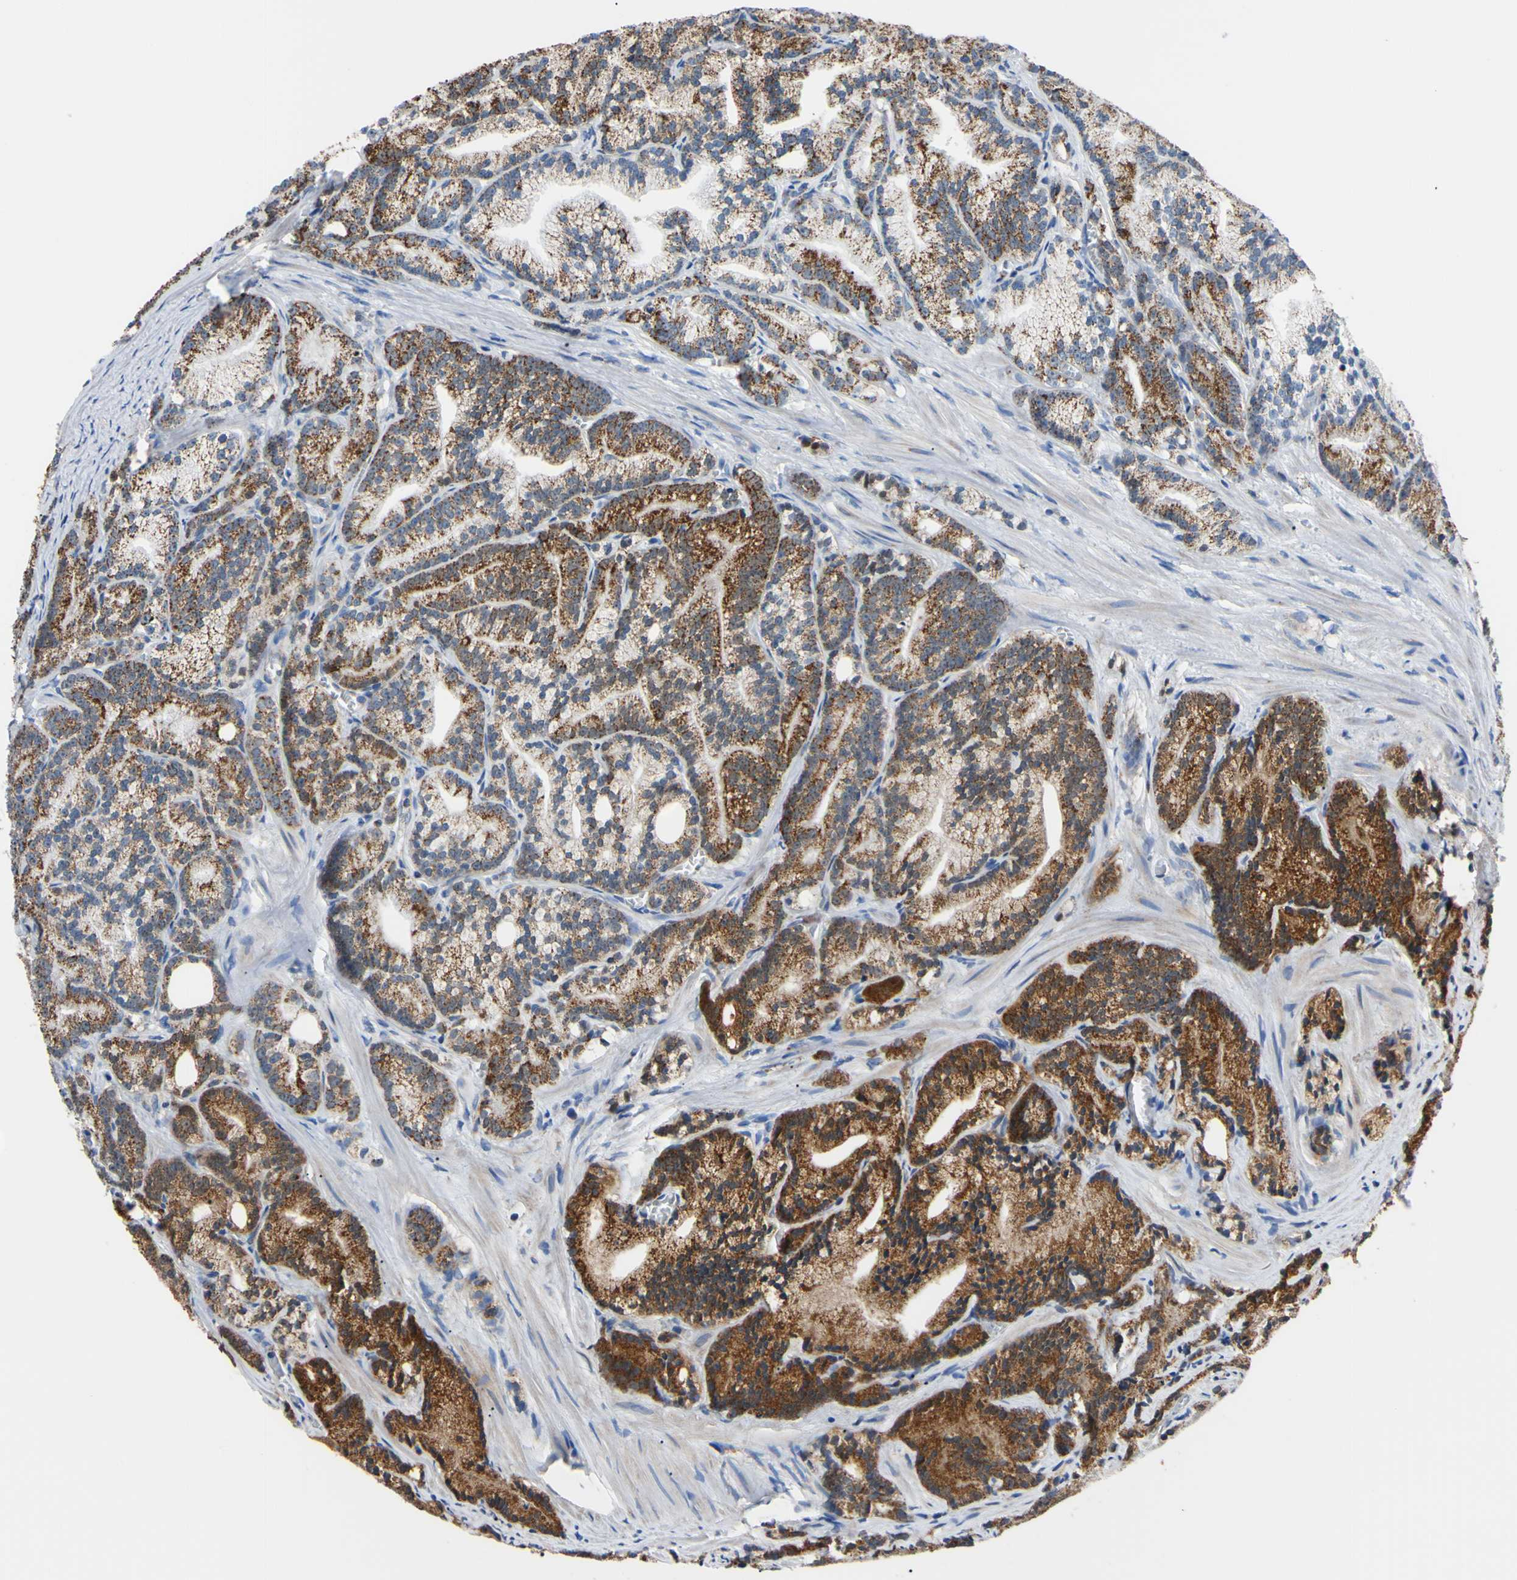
{"staining": {"intensity": "strong", "quantity": "25%-75%", "location": "cytoplasmic/membranous"}, "tissue": "prostate cancer", "cell_type": "Tumor cells", "image_type": "cancer", "snomed": [{"axis": "morphology", "description": "Adenocarcinoma, Low grade"}, {"axis": "topography", "description": "Prostate"}], "caption": "This image displays prostate adenocarcinoma (low-grade) stained with IHC to label a protein in brown. The cytoplasmic/membranous of tumor cells show strong positivity for the protein. Nuclei are counter-stained blue.", "gene": "CLPP", "patient": {"sex": "male", "age": 89}}